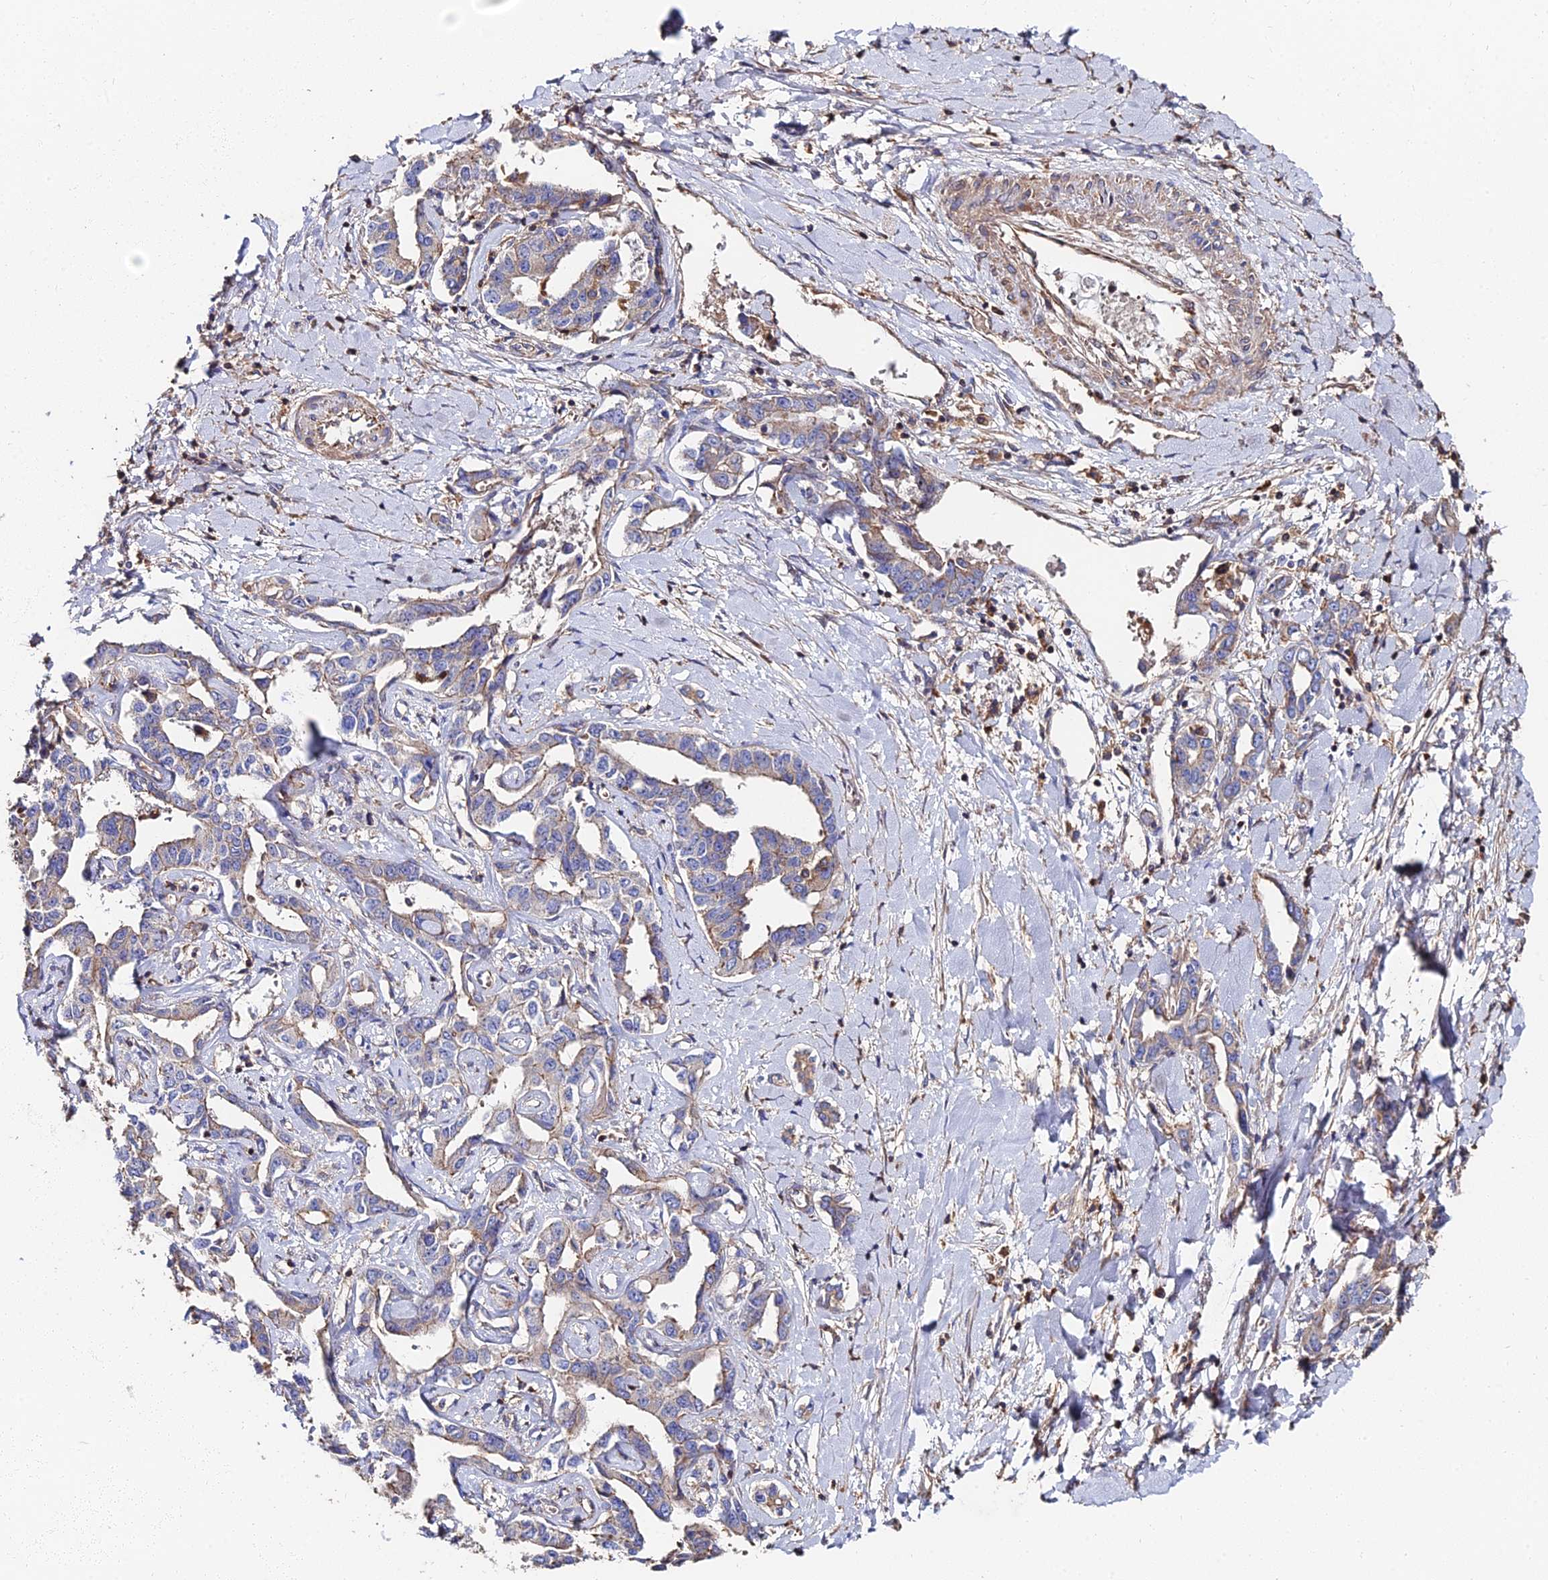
{"staining": {"intensity": "weak", "quantity": "25%-75%", "location": "cytoplasmic/membranous"}, "tissue": "liver cancer", "cell_type": "Tumor cells", "image_type": "cancer", "snomed": [{"axis": "morphology", "description": "Cholangiocarcinoma"}, {"axis": "topography", "description": "Liver"}], "caption": "Liver cholangiocarcinoma stained with a brown dye exhibits weak cytoplasmic/membranous positive staining in approximately 25%-75% of tumor cells.", "gene": "EXT1", "patient": {"sex": "male", "age": 59}}